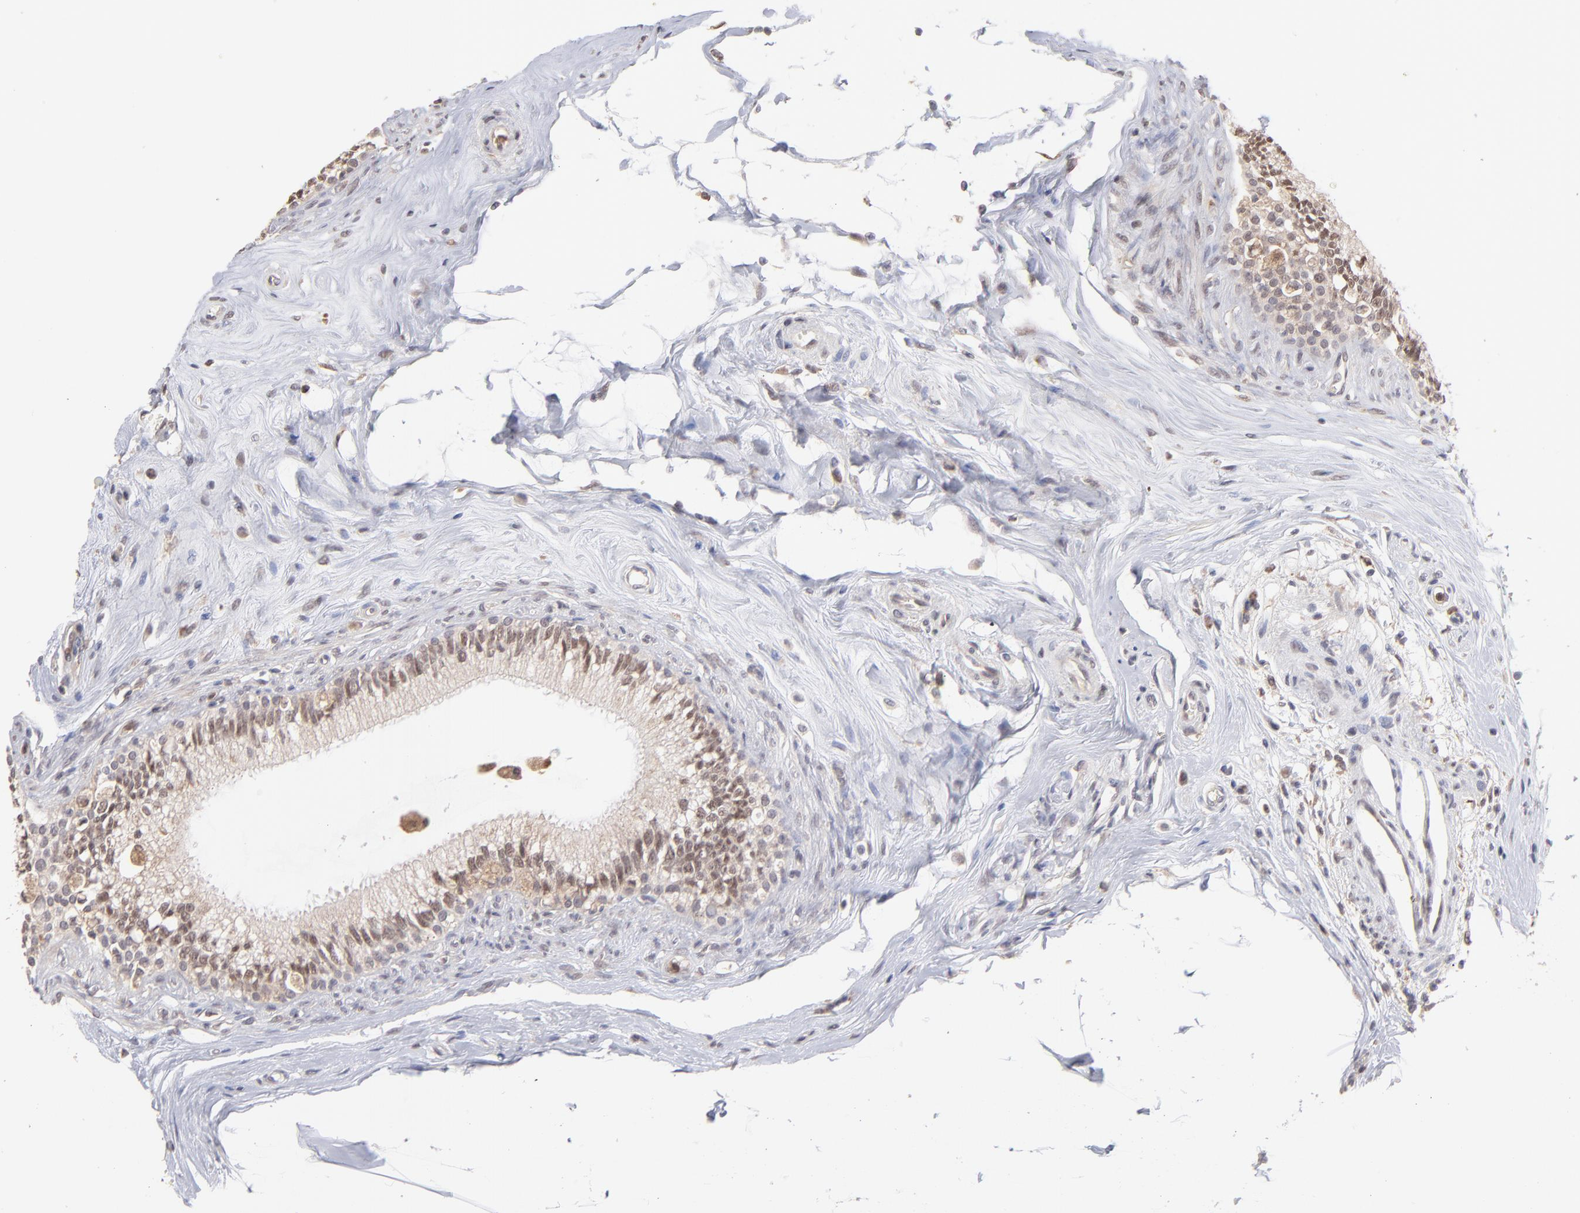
{"staining": {"intensity": "weak", "quantity": ">75%", "location": "nuclear"}, "tissue": "epididymis", "cell_type": "Glandular cells", "image_type": "normal", "snomed": [{"axis": "morphology", "description": "Normal tissue, NOS"}, {"axis": "morphology", "description": "Inflammation, NOS"}, {"axis": "topography", "description": "Epididymis"}], "caption": "Brown immunohistochemical staining in normal epididymis exhibits weak nuclear staining in about >75% of glandular cells.", "gene": "OAS1", "patient": {"sex": "male", "age": 84}}